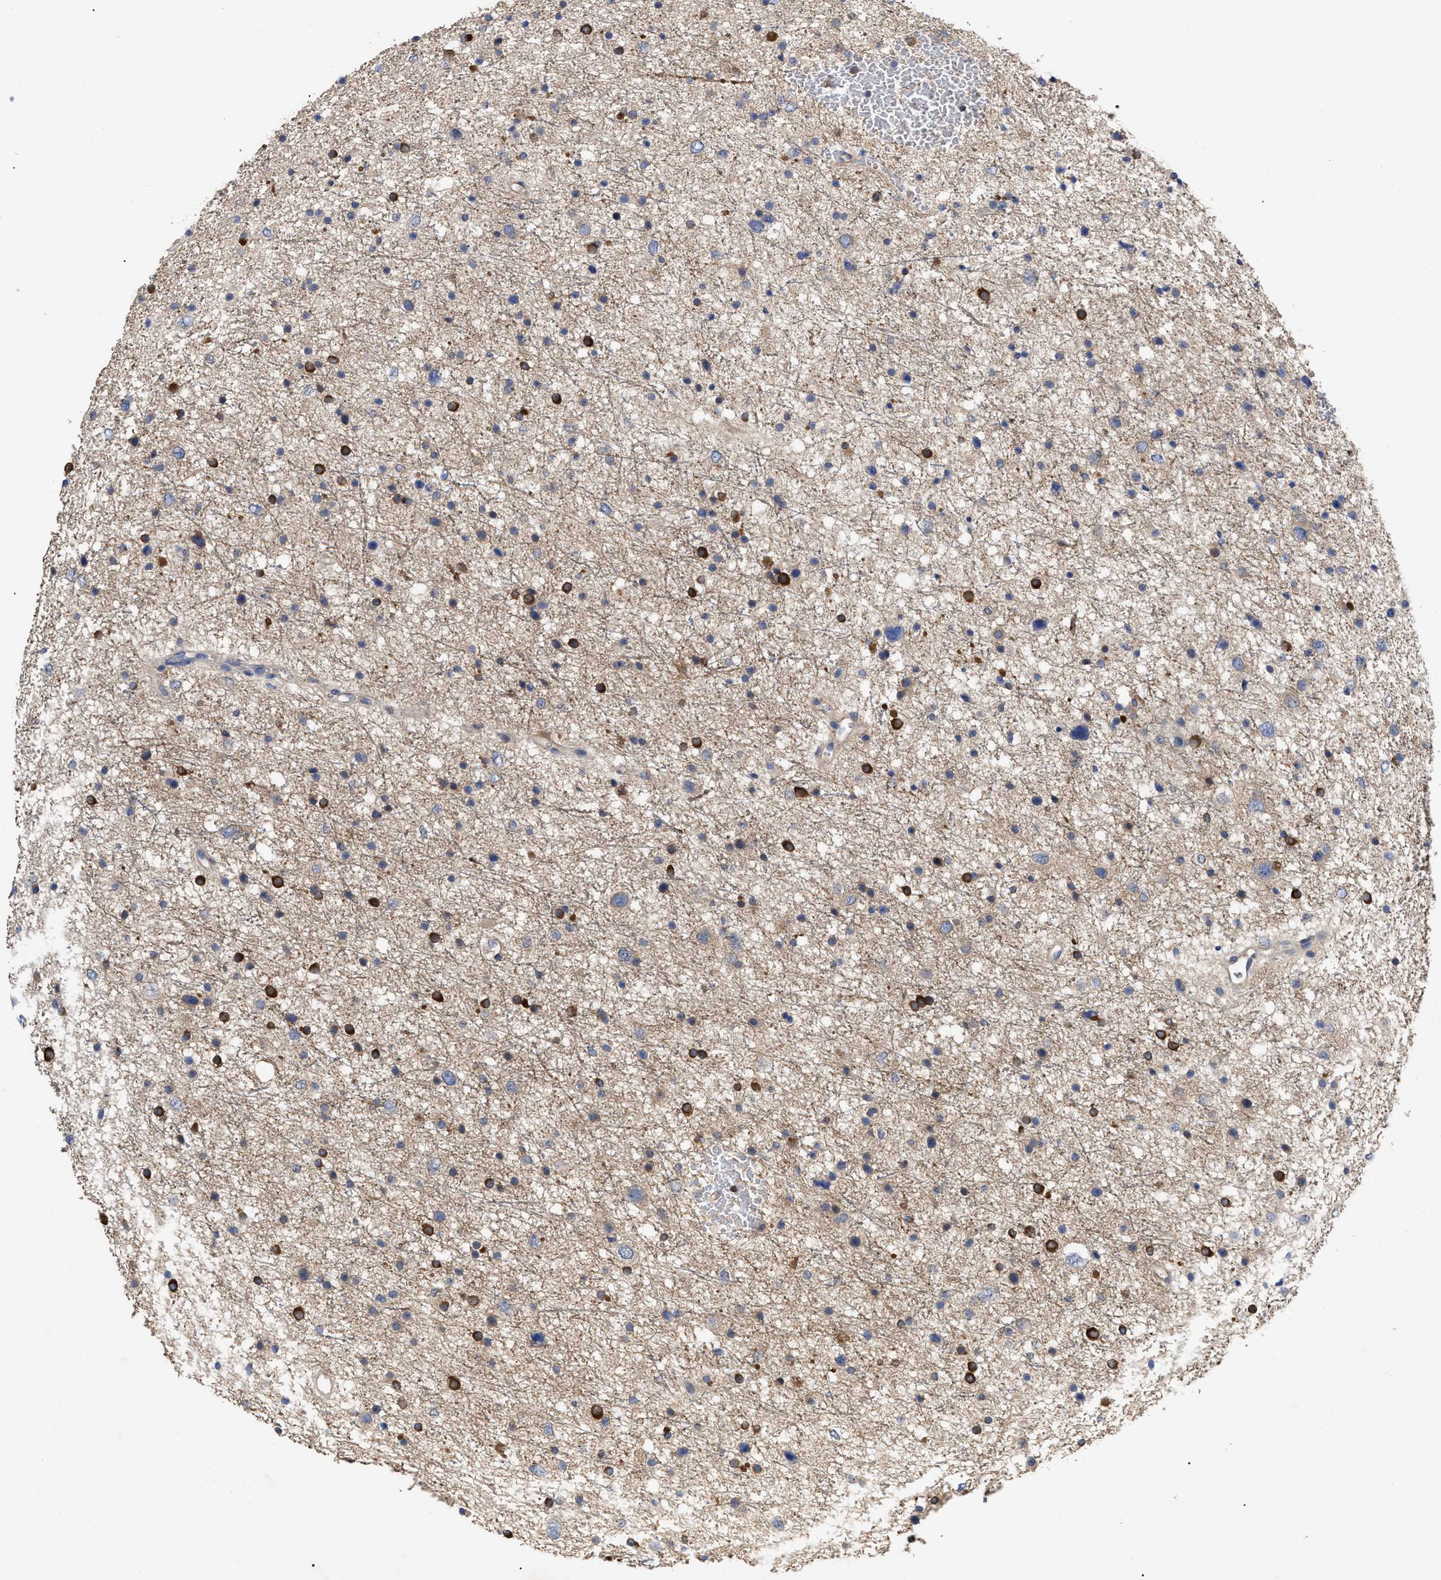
{"staining": {"intensity": "strong", "quantity": "25%-75%", "location": "cytoplasmic/membranous"}, "tissue": "glioma", "cell_type": "Tumor cells", "image_type": "cancer", "snomed": [{"axis": "morphology", "description": "Glioma, malignant, Low grade"}, {"axis": "topography", "description": "Brain"}], "caption": "An immunohistochemistry (IHC) photomicrograph of neoplastic tissue is shown. Protein staining in brown highlights strong cytoplasmic/membranous positivity in low-grade glioma (malignant) within tumor cells.", "gene": "RAP1GDS1", "patient": {"sex": "female", "age": 37}}